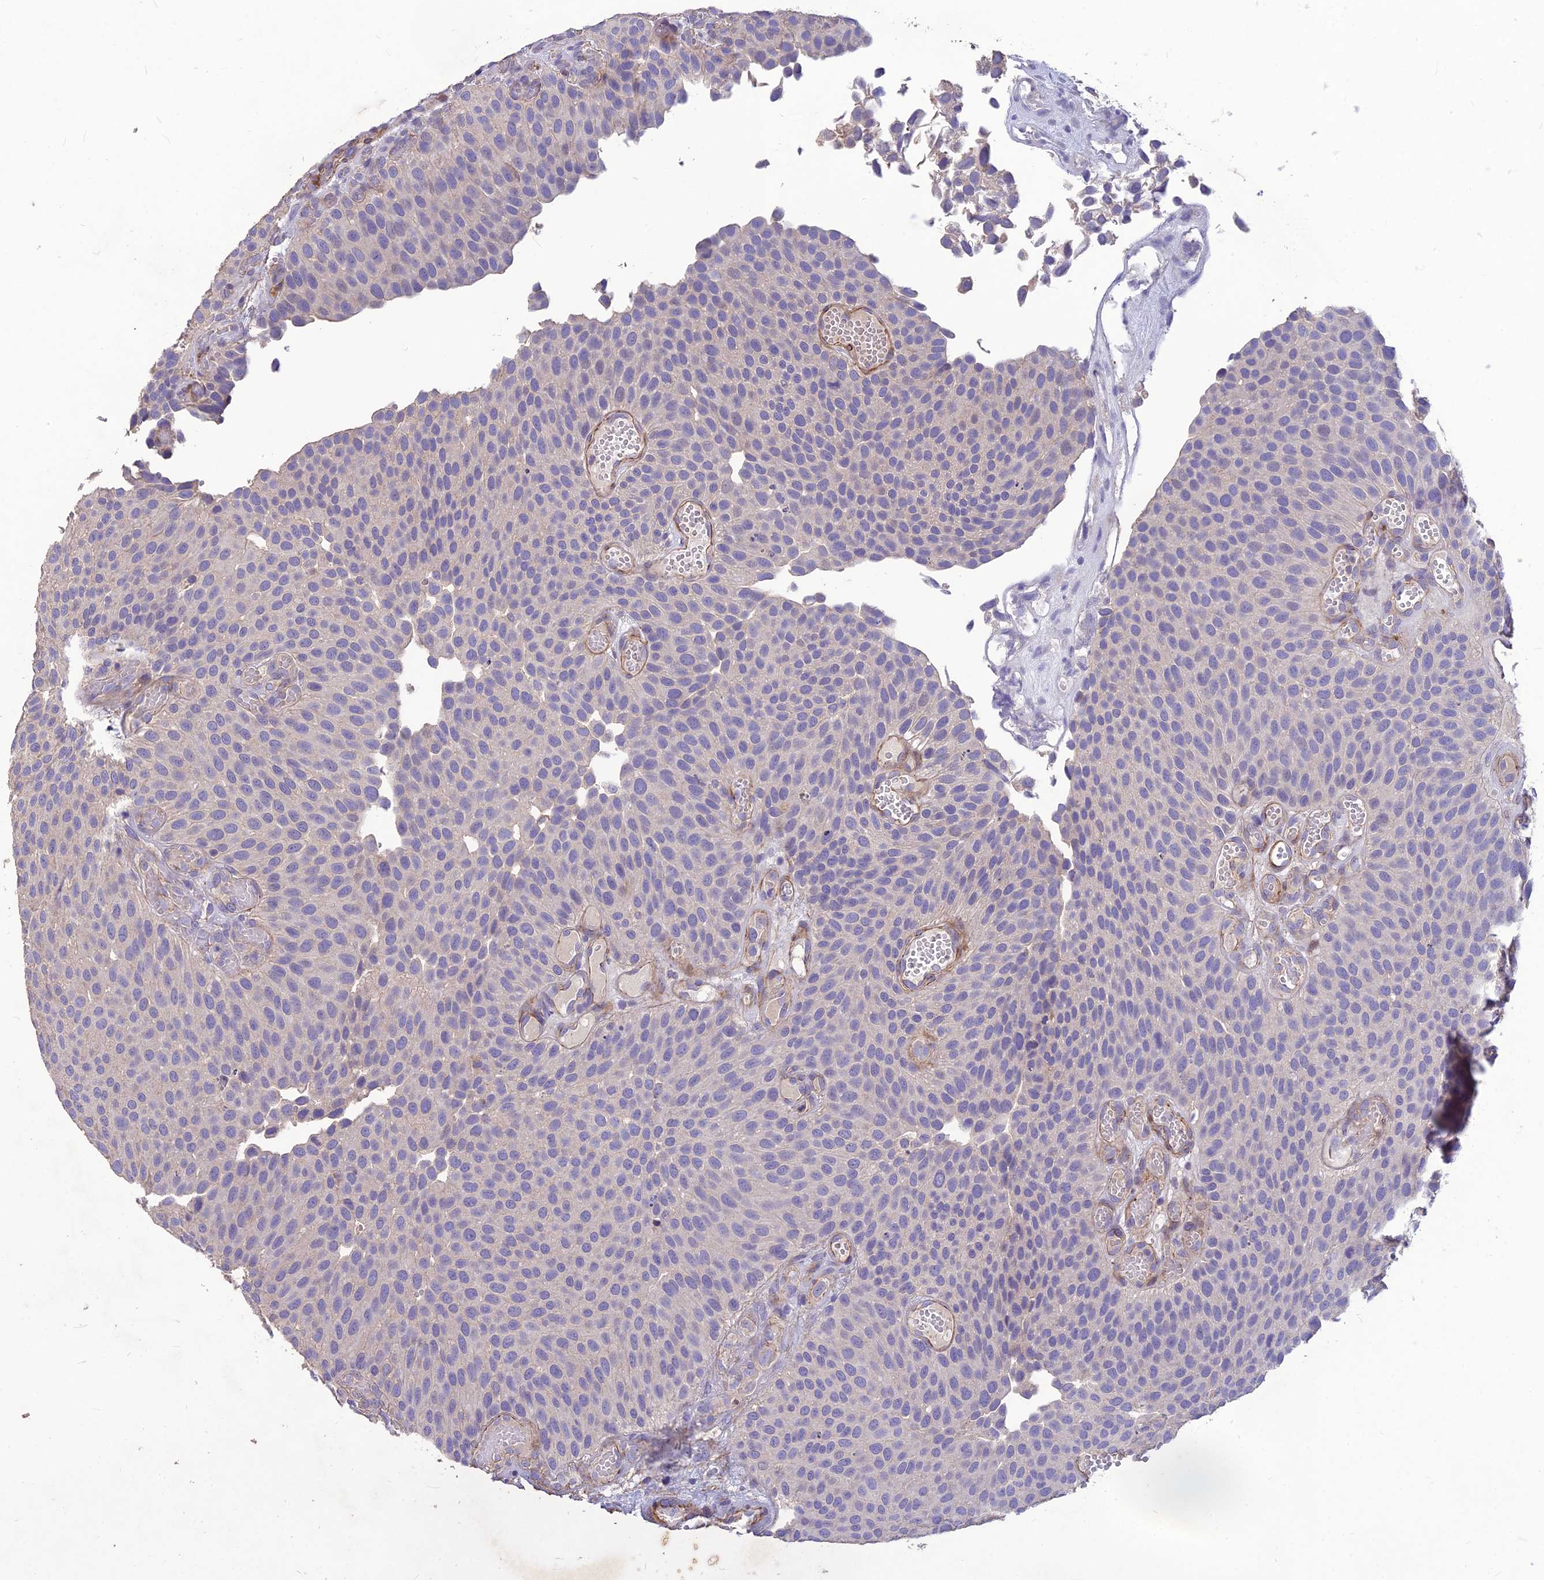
{"staining": {"intensity": "negative", "quantity": "none", "location": "none"}, "tissue": "urothelial cancer", "cell_type": "Tumor cells", "image_type": "cancer", "snomed": [{"axis": "morphology", "description": "Urothelial carcinoma, Low grade"}, {"axis": "topography", "description": "Urinary bladder"}], "caption": "This is an immunohistochemistry (IHC) photomicrograph of urothelial carcinoma (low-grade). There is no expression in tumor cells.", "gene": "CLUH", "patient": {"sex": "male", "age": 89}}